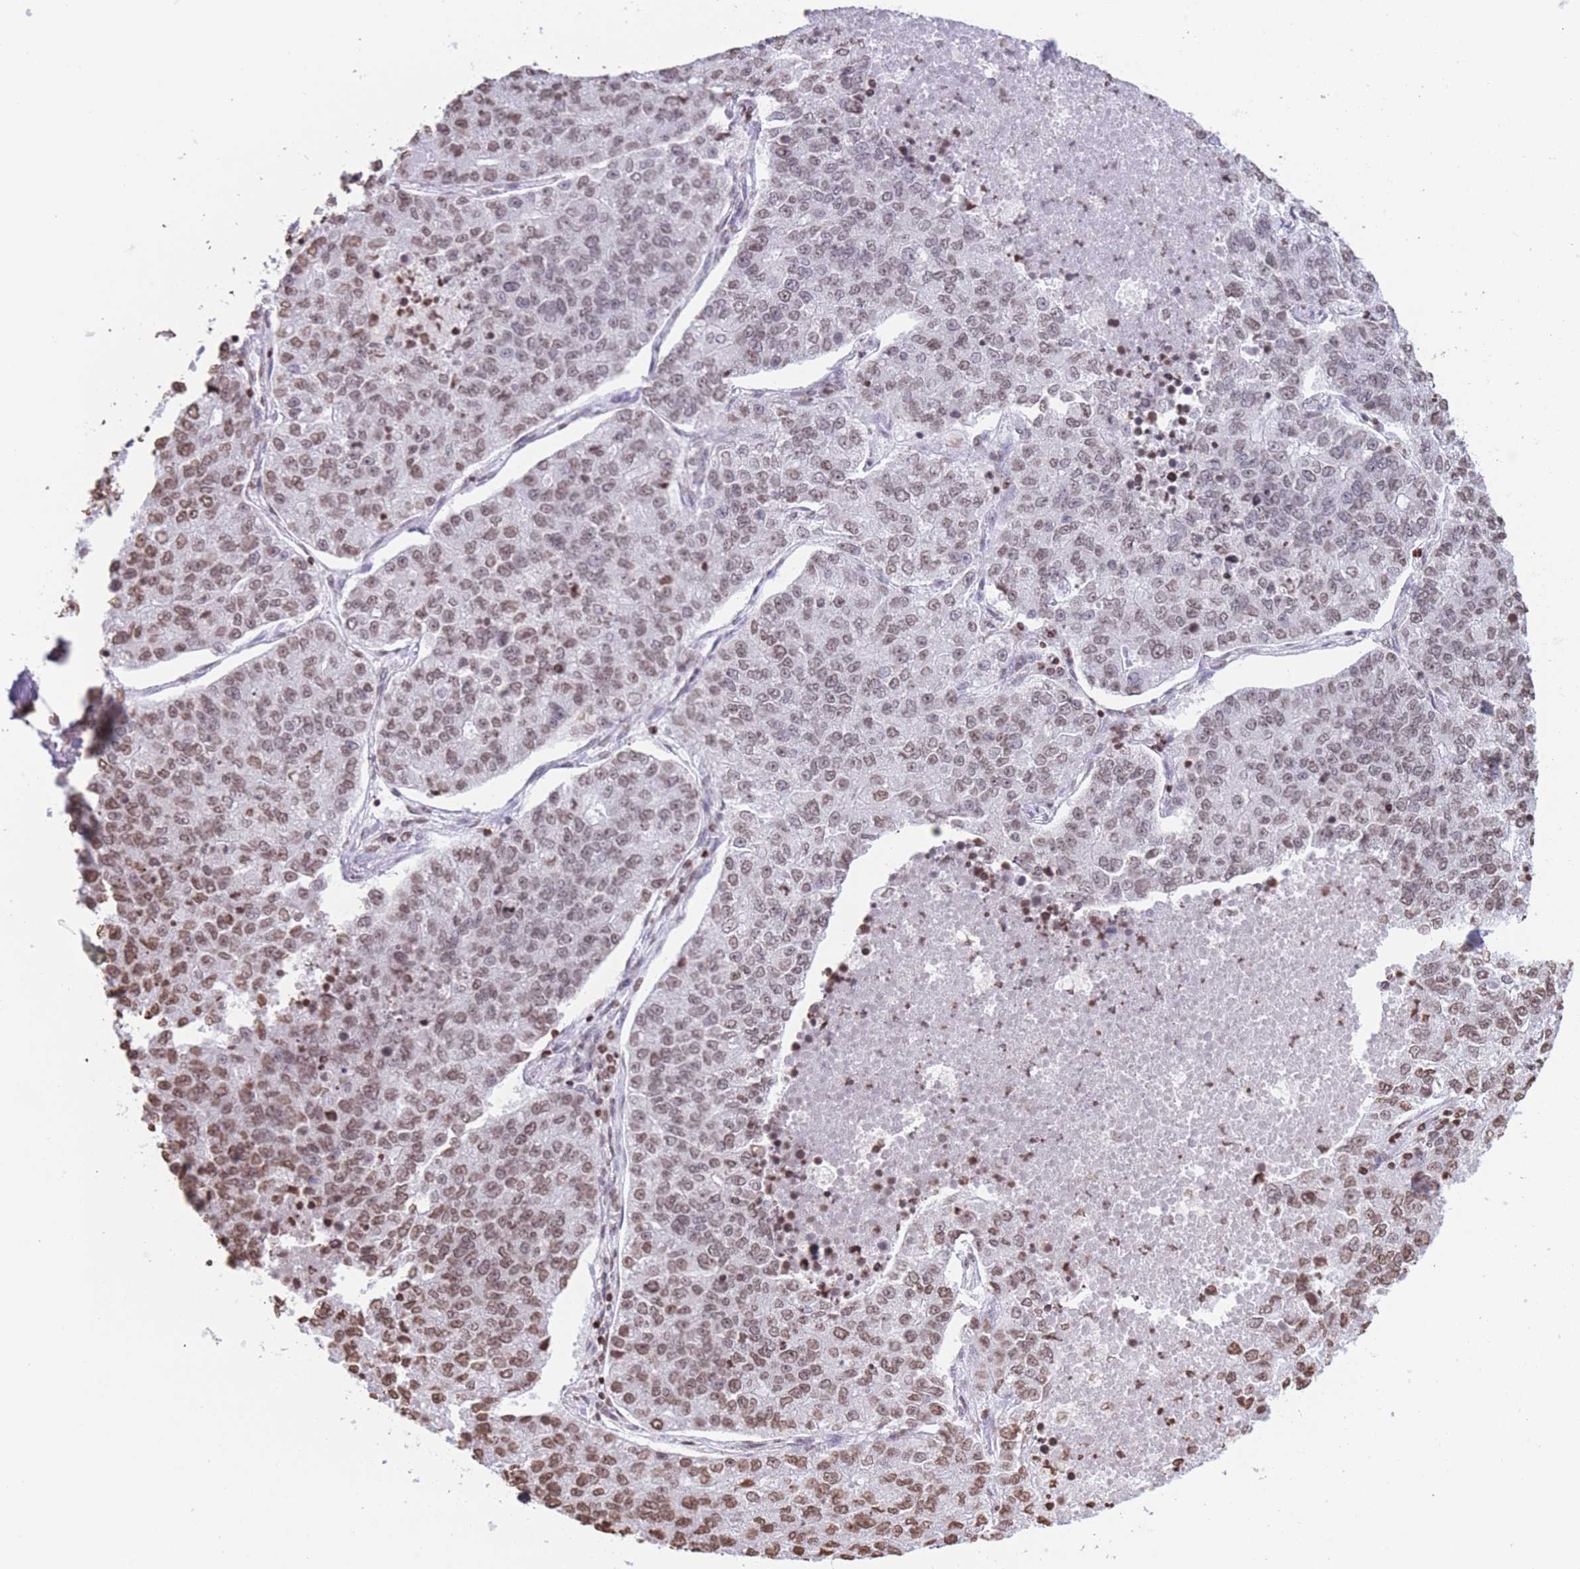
{"staining": {"intensity": "moderate", "quantity": ">75%", "location": "nuclear"}, "tissue": "lung cancer", "cell_type": "Tumor cells", "image_type": "cancer", "snomed": [{"axis": "morphology", "description": "Adenocarcinoma, NOS"}, {"axis": "topography", "description": "Lung"}], "caption": "DAB immunohistochemical staining of human lung cancer (adenocarcinoma) reveals moderate nuclear protein positivity in about >75% of tumor cells.", "gene": "H2BC11", "patient": {"sex": "male", "age": 49}}